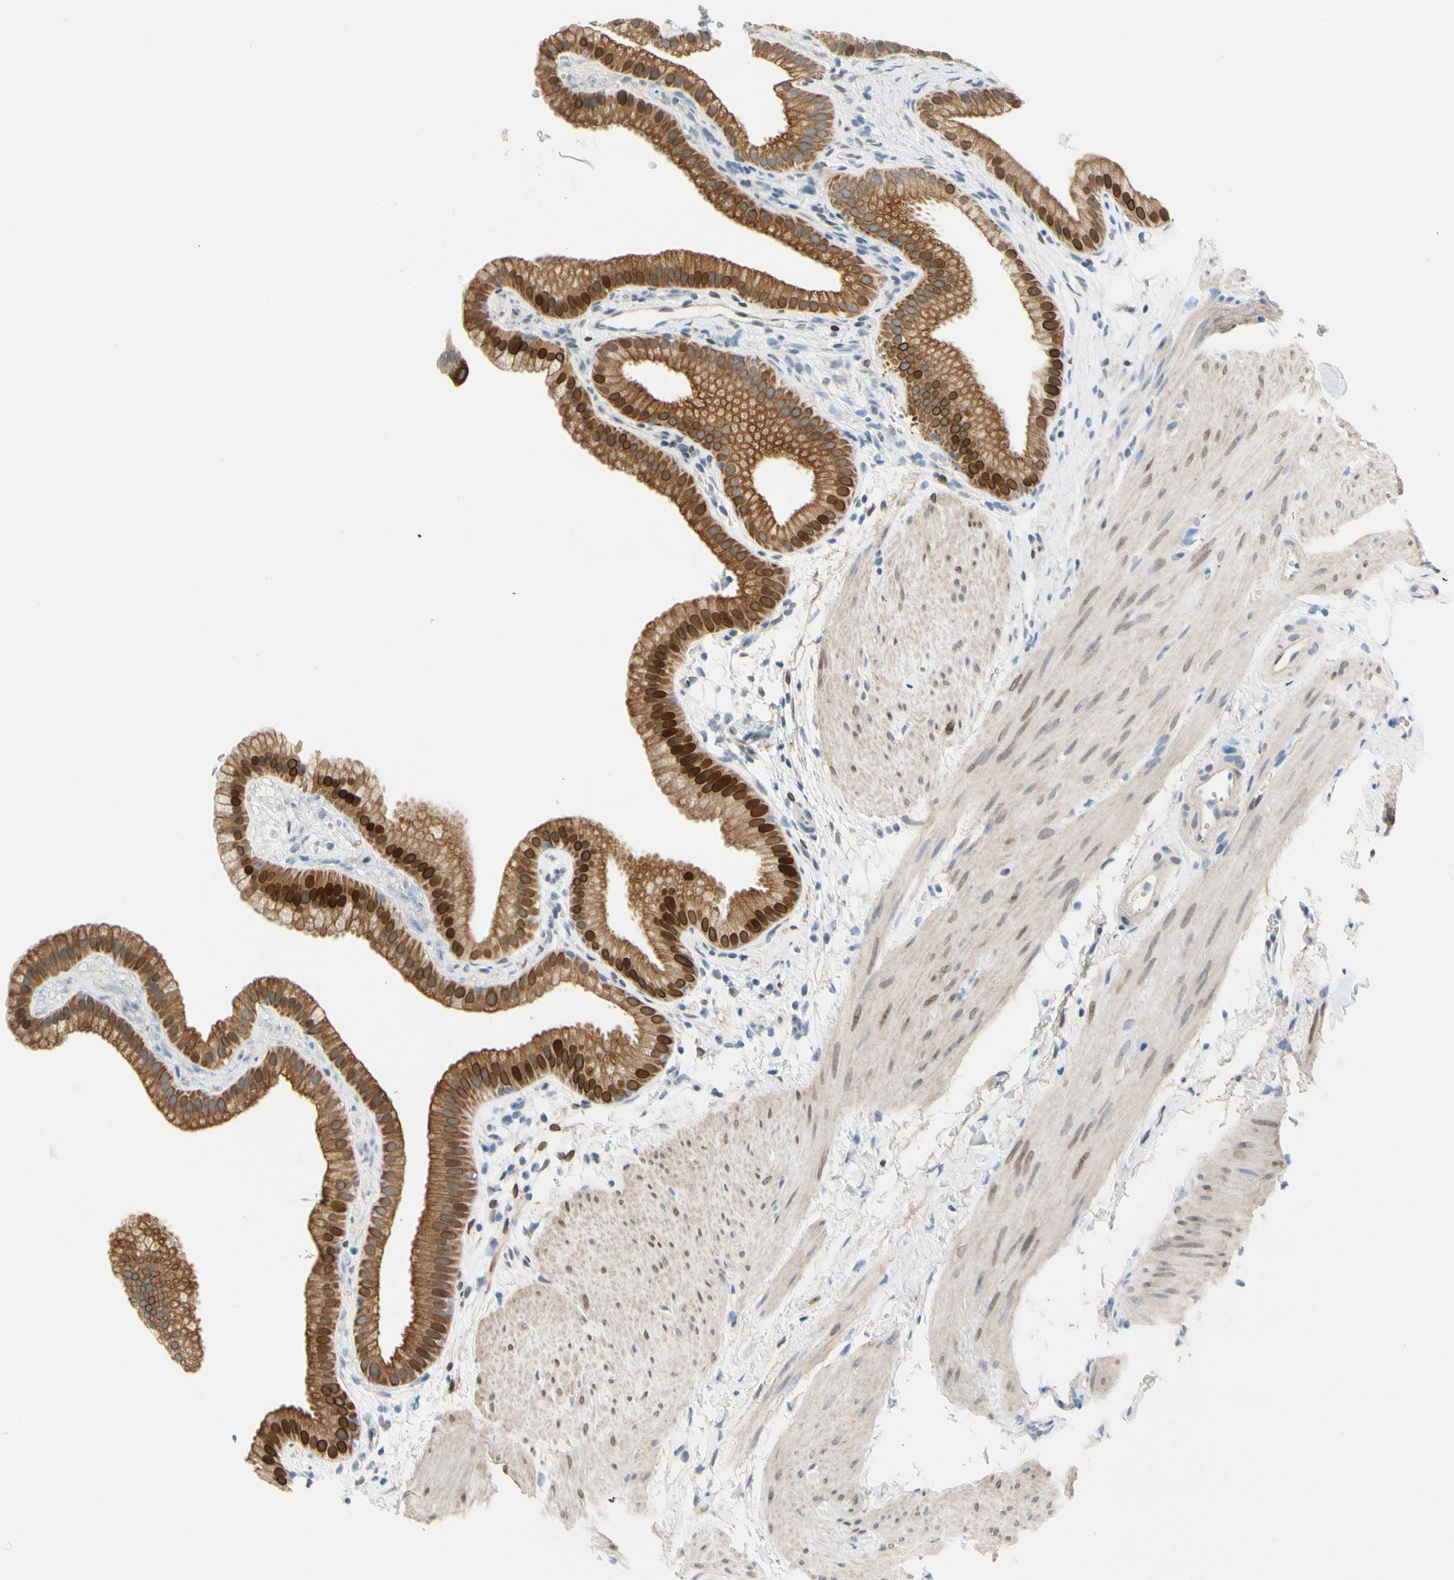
{"staining": {"intensity": "strong", "quantity": ">75%", "location": "cytoplasmic/membranous,nuclear"}, "tissue": "gallbladder", "cell_type": "Glandular cells", "image_type": "normal", "snomed": [{"axis": "morphology", "description": "Normal tissue, NOS"}, {"axis": "topography", "description": "Gallbladder"}], "caption": "Benign gallbladder reveals strong cytoplasmic/membranous,nuclear staining in about >75% of glandular cells (Stains: DAB in brown, nuclei in blue, Microscopy: brightfield microscopy at high magnification)..", "gene": "ZNF132", "patient": {"sex": "female", "age": 64}}